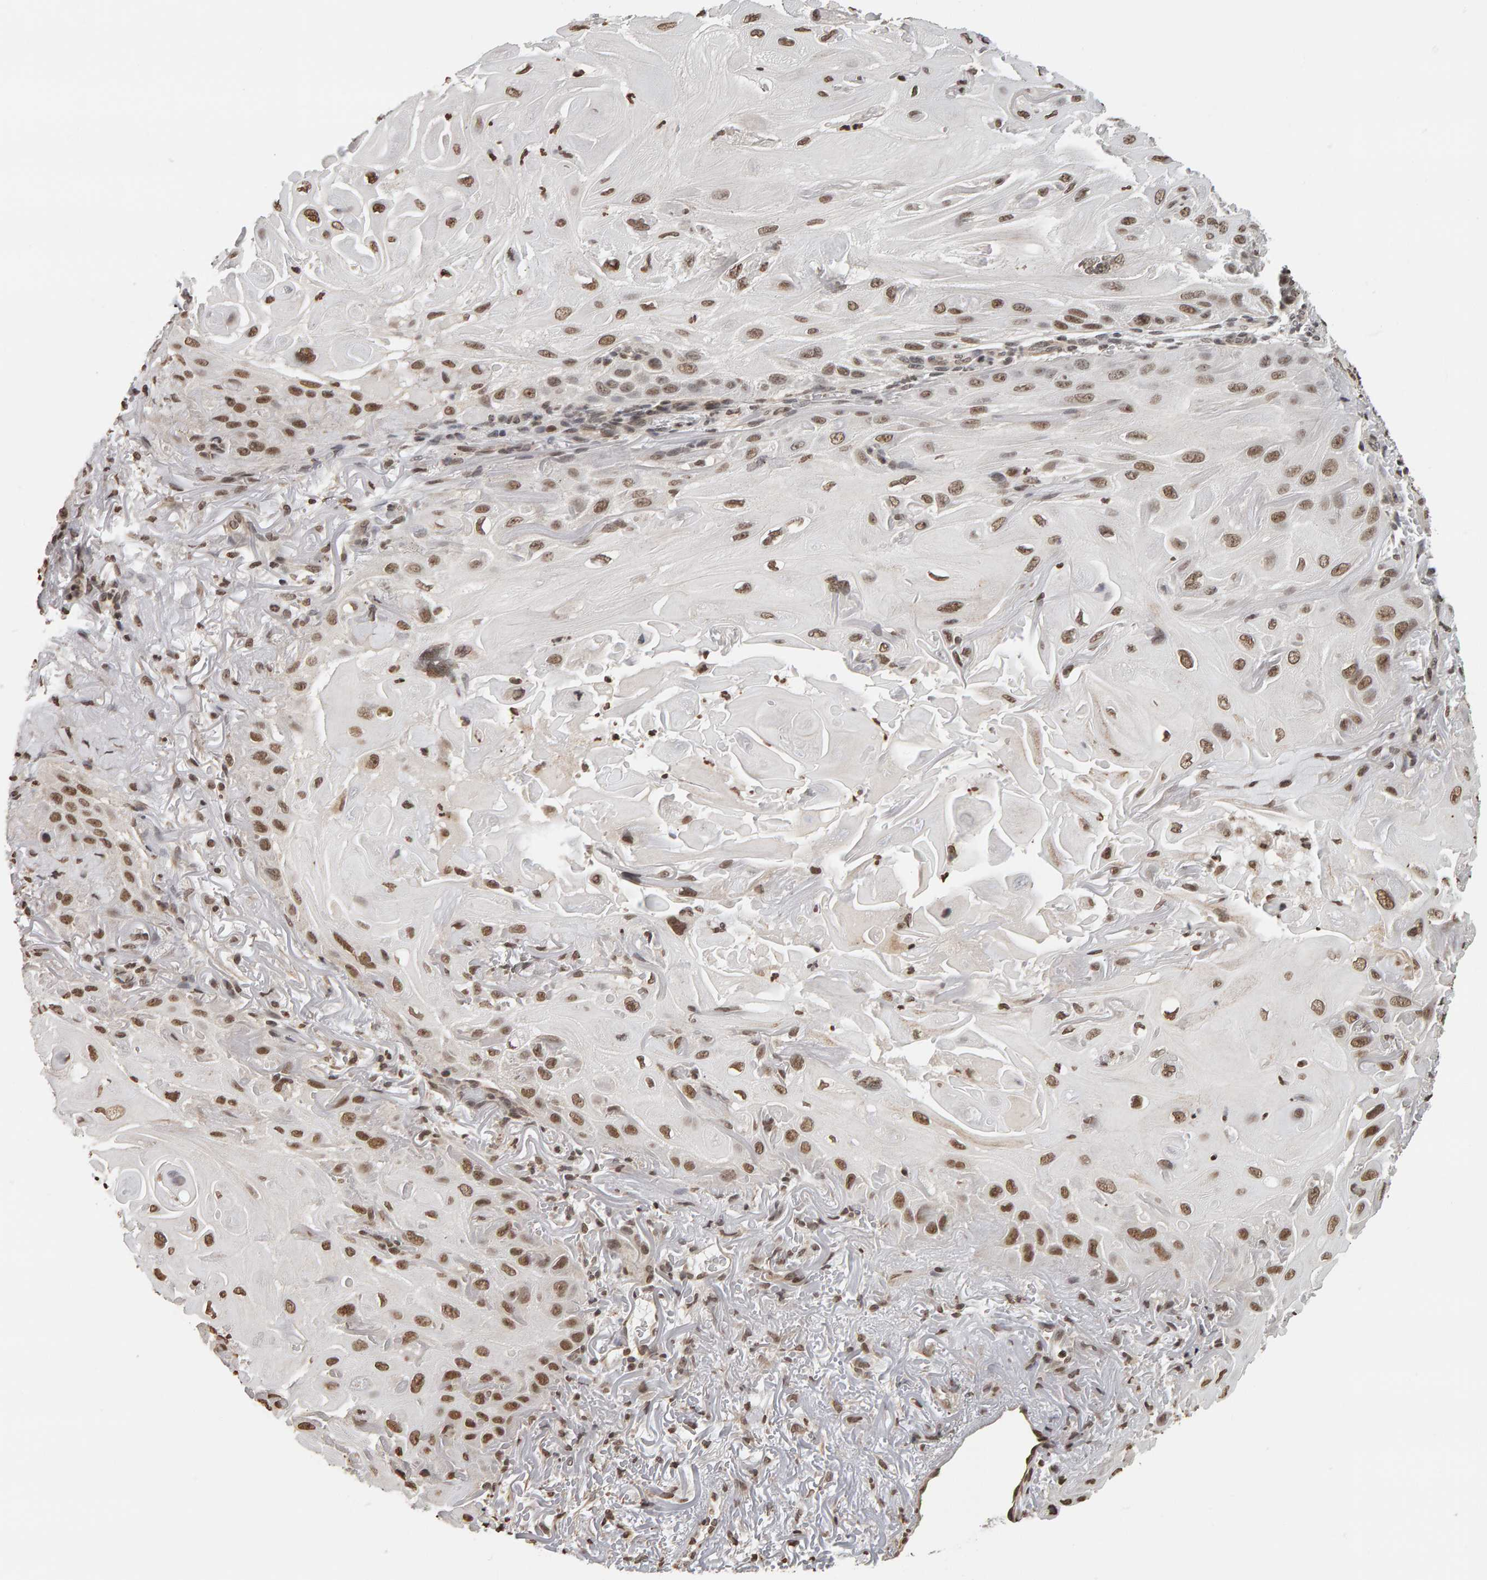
{"staining": {"intensity": "moderate", "quantity": ">75%", "location": "nuclear"}, "tissue": "skin cancer", "cell_type": "Tumor cells", "image_type": "cancer", "snomed": [{"axis": "morphology", "description": "Squamous cell carcinoma, NOS"}, {"axis": "topography", "description": "Skin"}], "caption": "Human skin cancer stained with a brown dye shows moderate nuclear positive staining in approximately >75% of tumor cells.", "gene": "AFF4", "patient": {"sex": "female", "age": 77}}